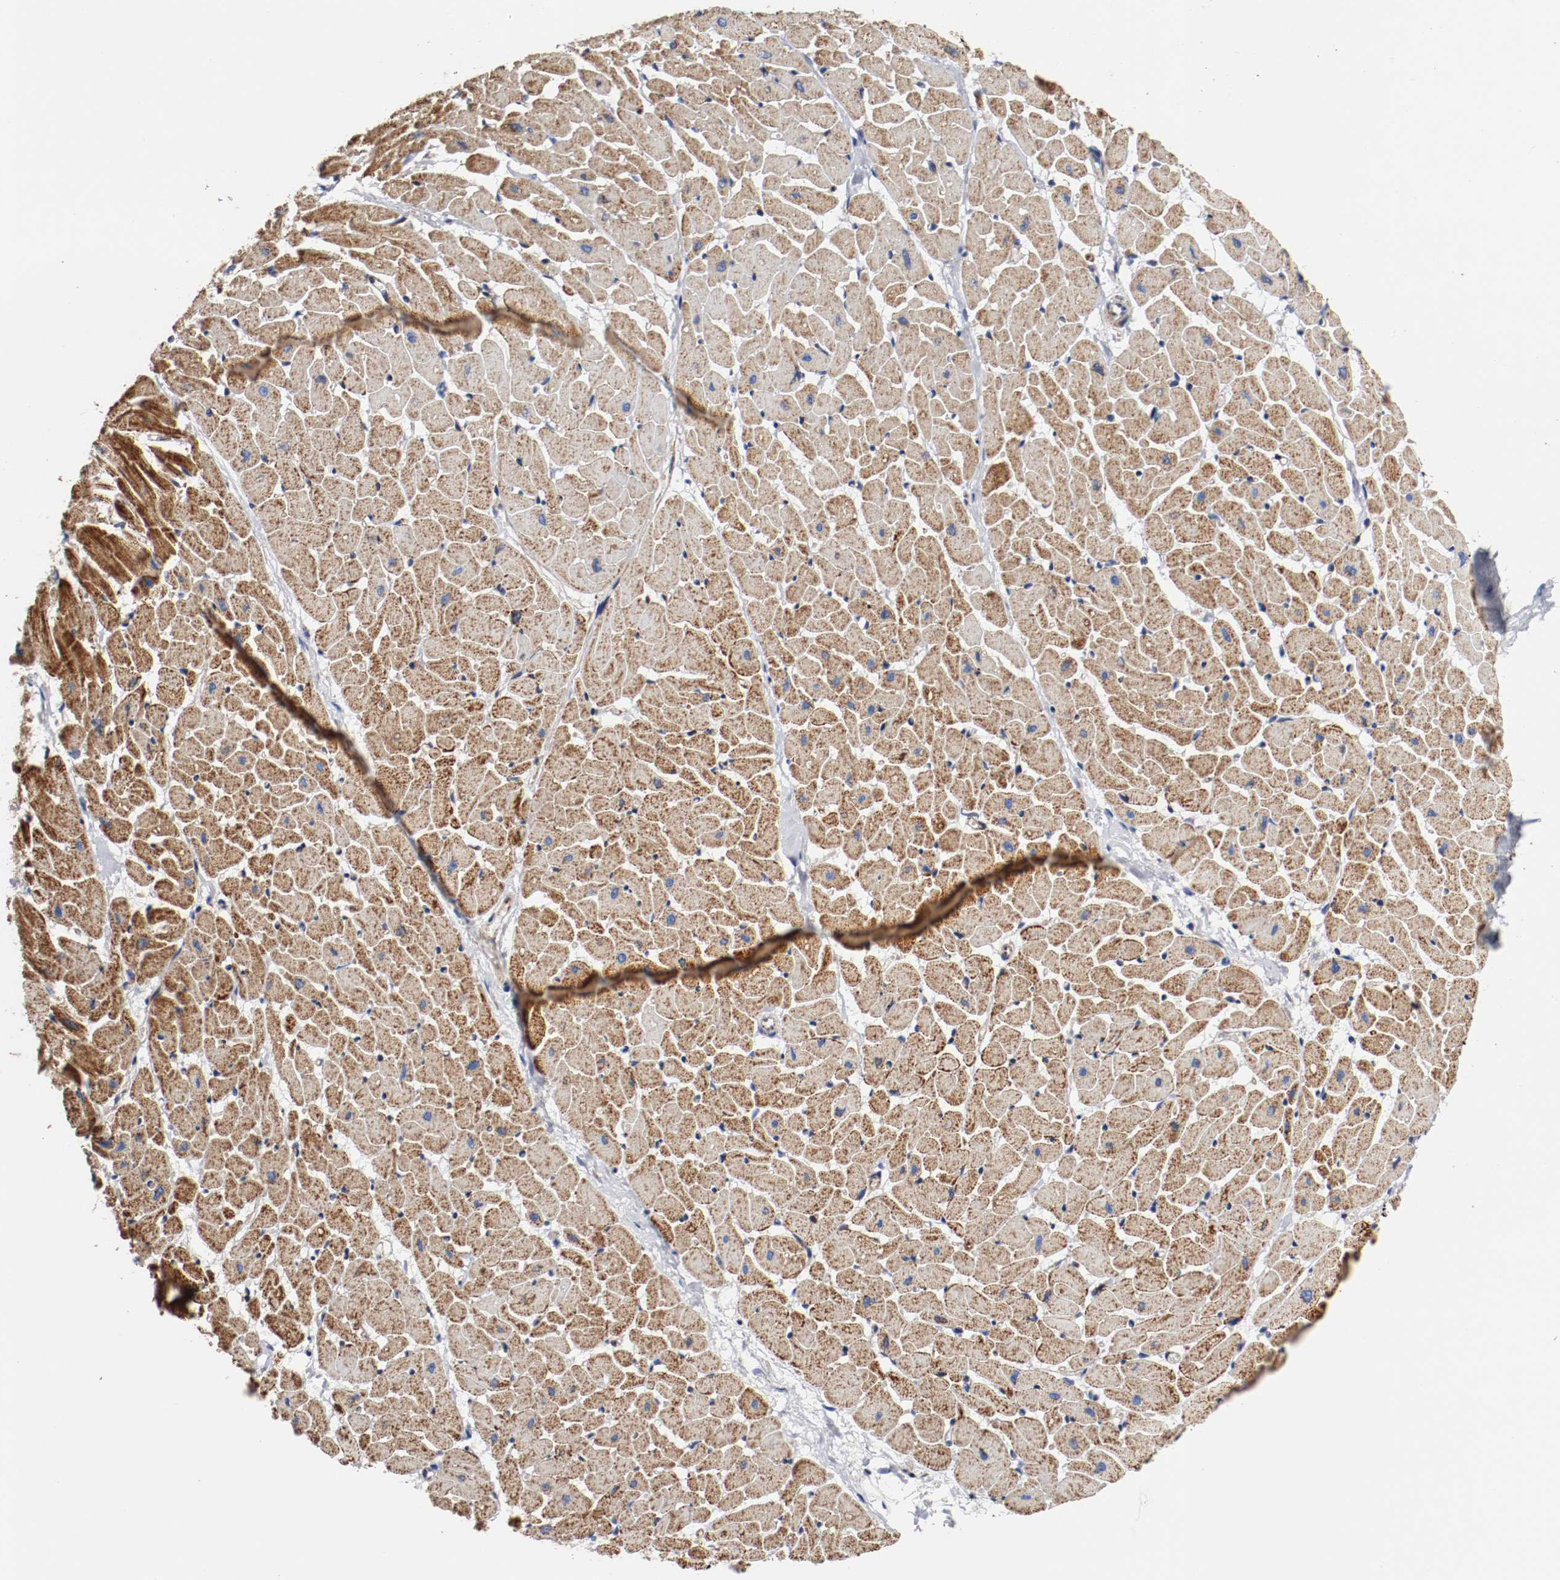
{"staining": {"intensity": "moderate", "quantity": ">75%", "location": "cytoplasmic/membranous"}, "tissue": "heart muscle", "cell_type": "Cardiomyocytes", "image_type": "normal", "snomed": [{"axis": "morphology", "description": "Normal tissue, NOS"}, {"axis": "topography", "description": "Heart"}], "caption": "Protein expression analysis of unremarkable human heart muscle reveals moderate cytoplasmic/membranous positivity in about >75% of cardiomyocytes.", "gene": "TUBD1", "patient": {"sex": "female", "age": 19}}